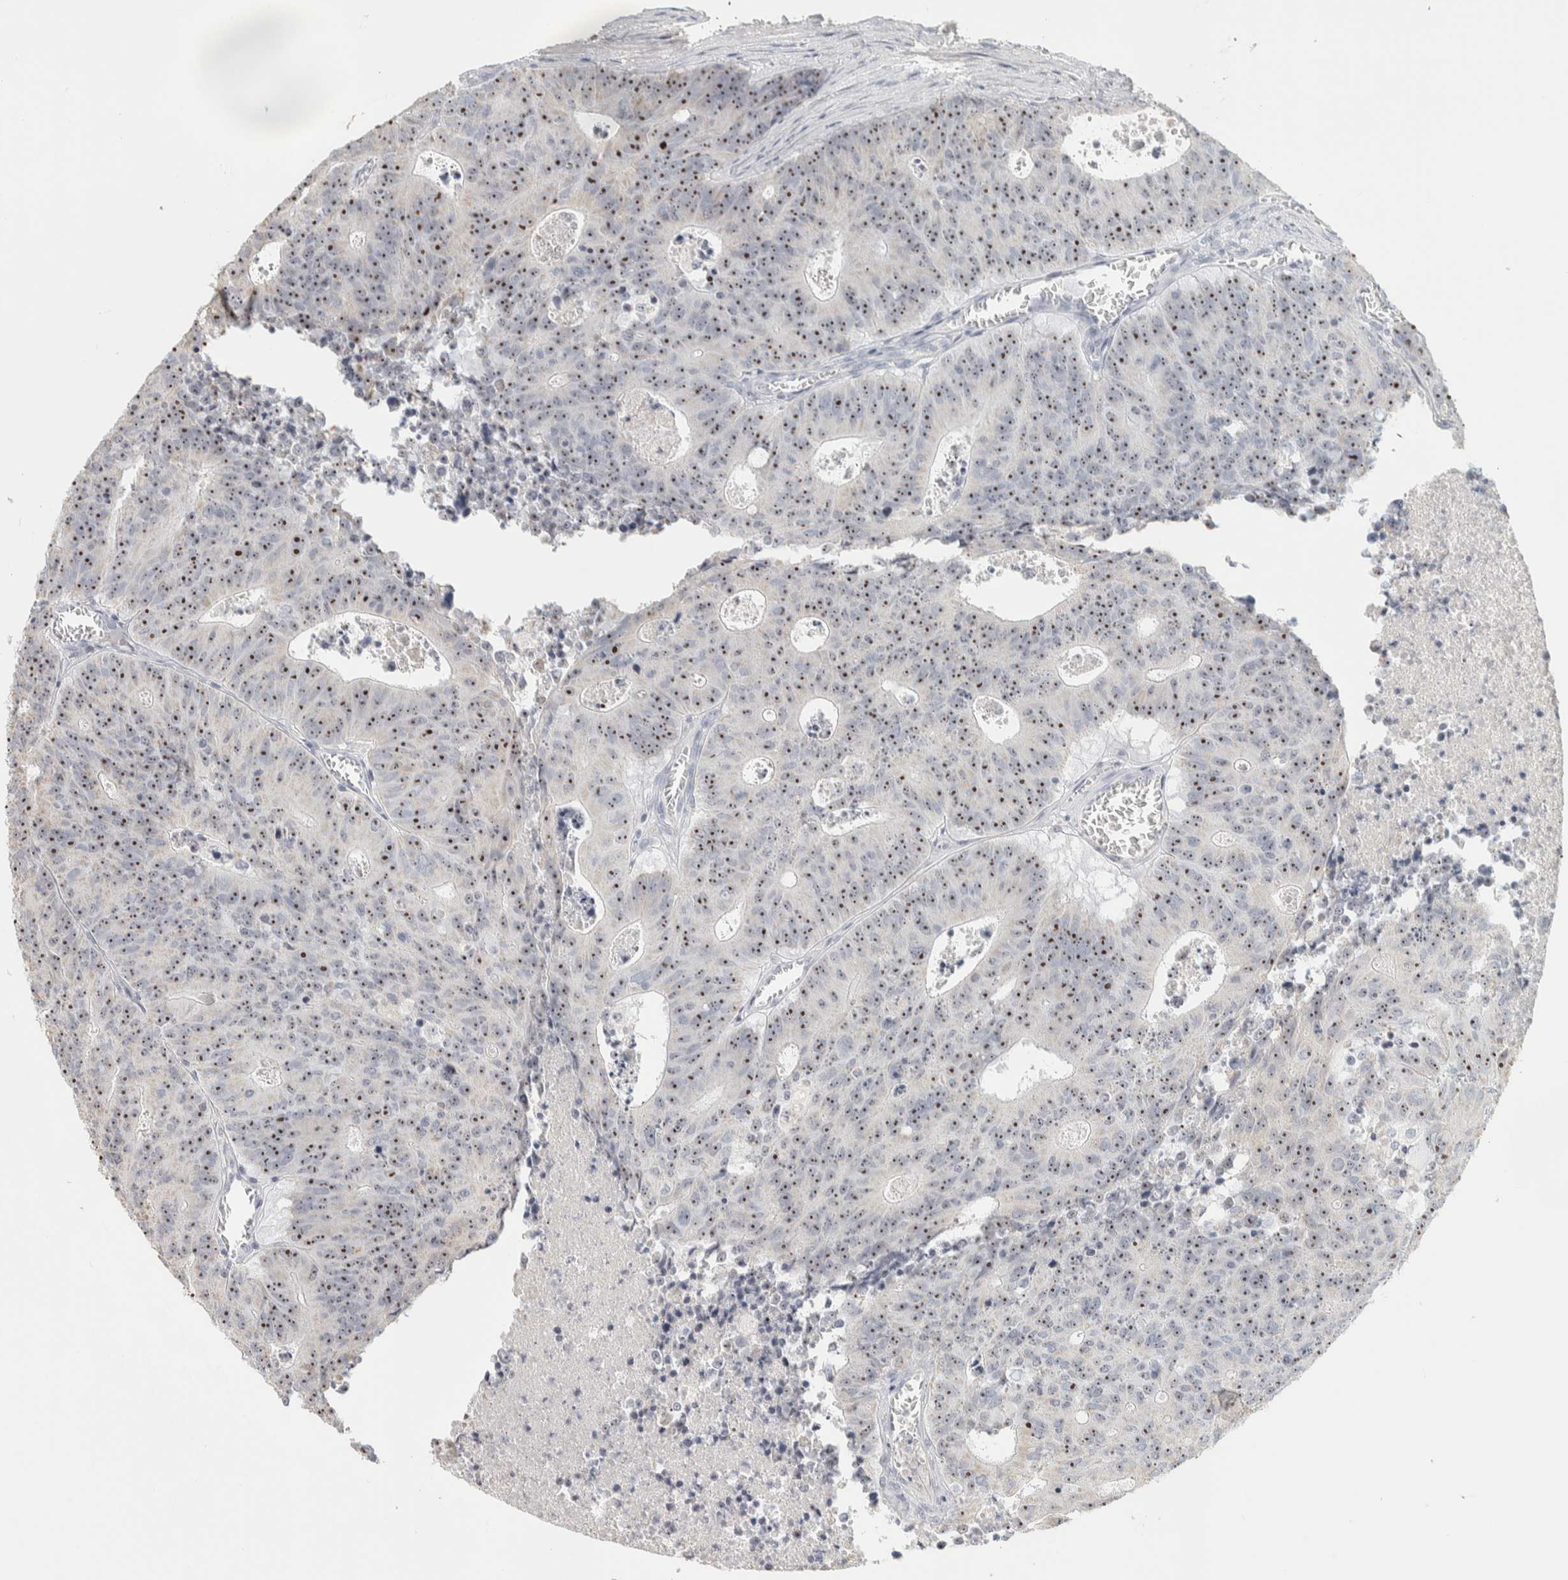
{"staining": {"intensity": "strong", "quantity": ">75%", "location": "nuclear"}, "tissue": "colorectal cancer", "cell_type": "Tumor cells", "image_type": "cancer", "snomed": [{"axis": "morphology", "description": "Adenocarcinoma, NOS"}, {"axis": "topography", "description": "Colon"}], "caption": "IHC photomicrograph of neoplastic tissue: human colorectal adenocarcinoma stained using immunohistochemistry demonstrates high levels of strong protein expression localized specifically in the nuclear of tumor cells, appearing as a nuclear brown color.", "gene": "DCXR", "patient": {"sex": "male", "age": 87}}